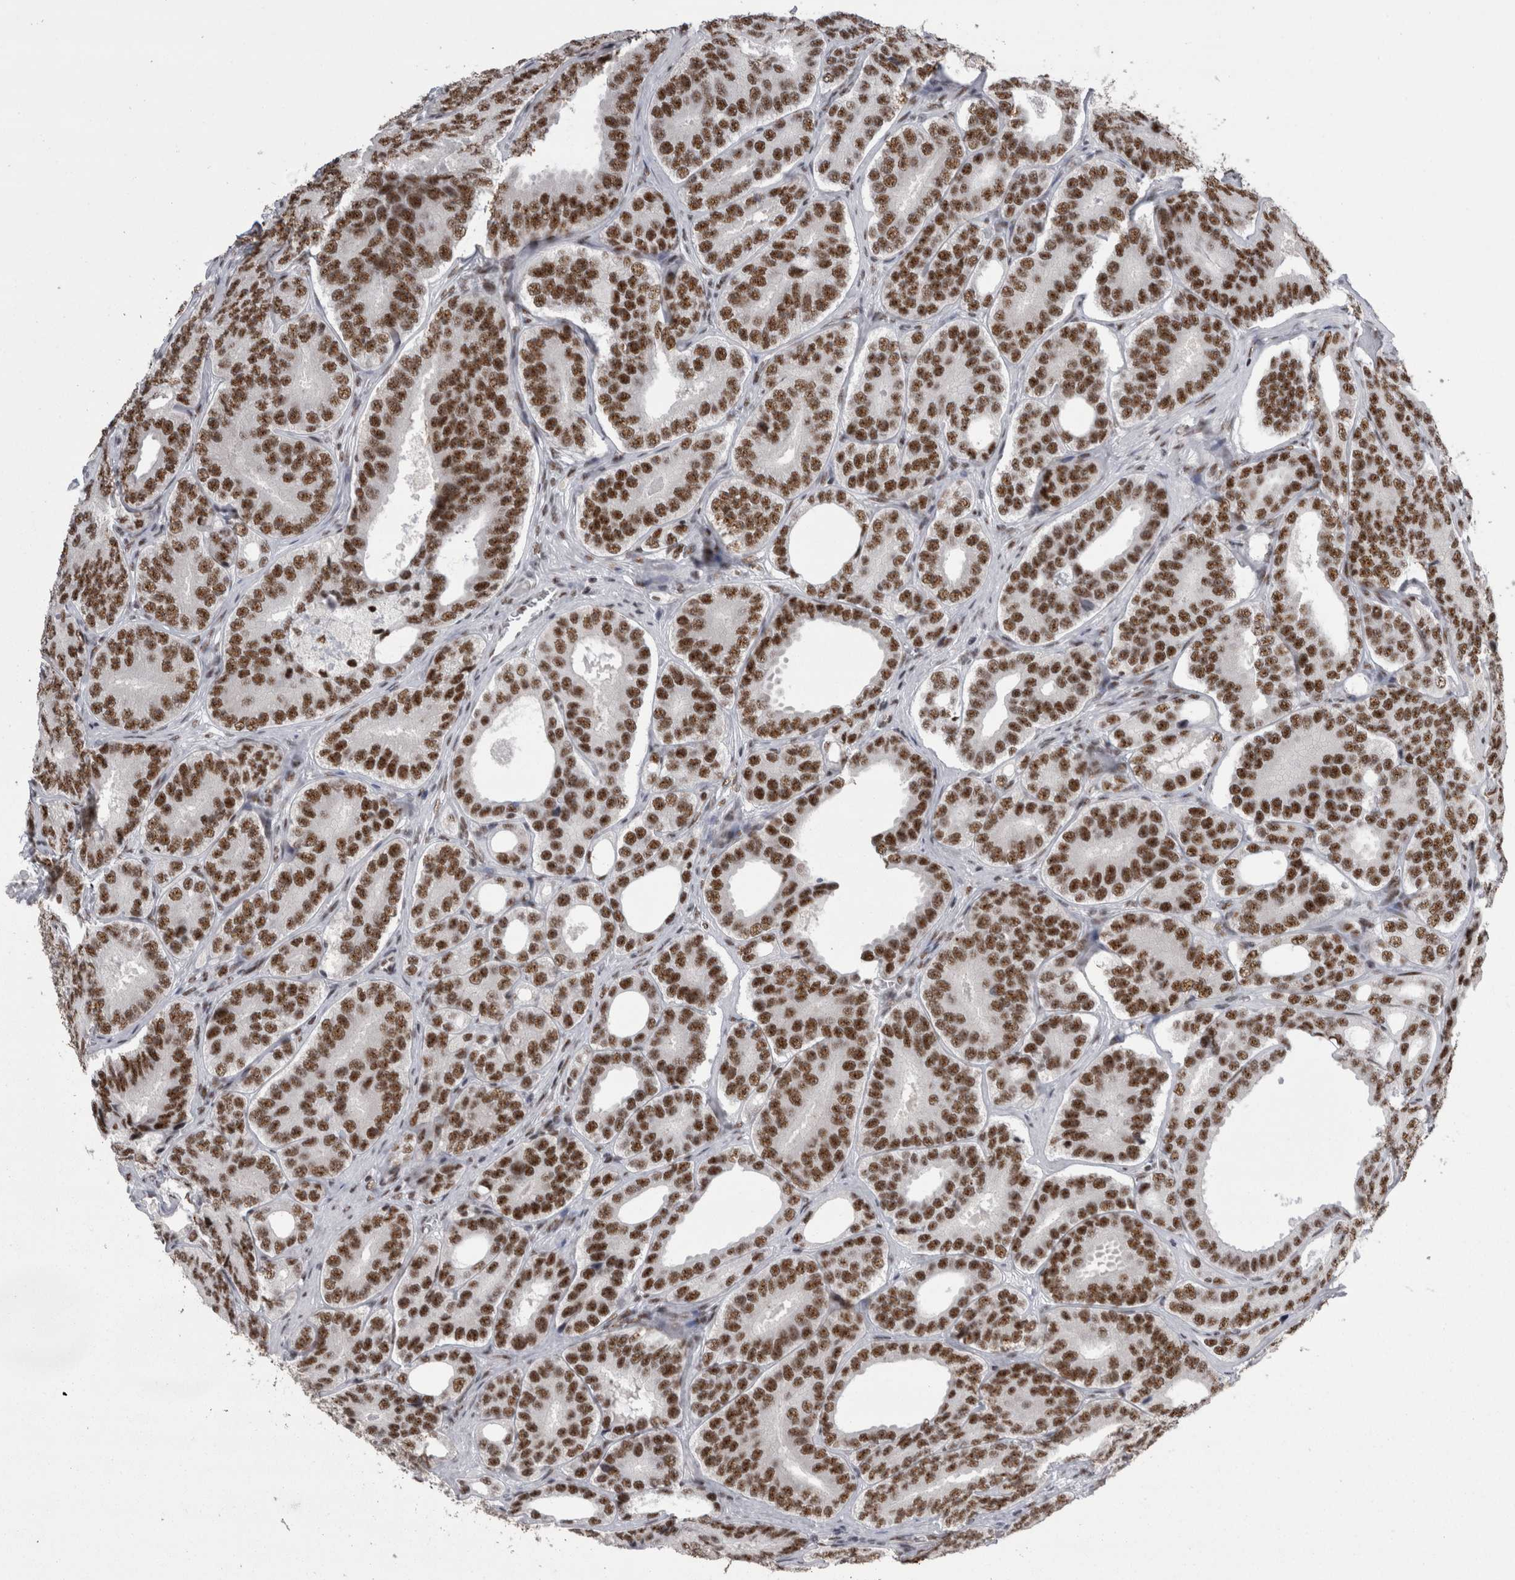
{"staining": {"intensity": "strong", "quantity": ">75%", "location": "nuclear"}, "tissue": "prostate cancer", "cell_type": "Tumor cells", "image_type": "cancer", "snomed": [{"axis": "morphology", "description": "Adenocarcinoma, High grade"}, {"axis": "topography", "description": "Prostate"}], "caption": "IHC staining of prostate cancer, which displays high levels of strong nuclear expression in about >75% of tumor cells indicating strong nuclear protein positivity. The staining was performed using DAB (brown) for protein detection and nuclei were counterstained in hematoxylin (blue).", "gene": "SNRNP40", "patient": {"sex": "male", "age": 56}}